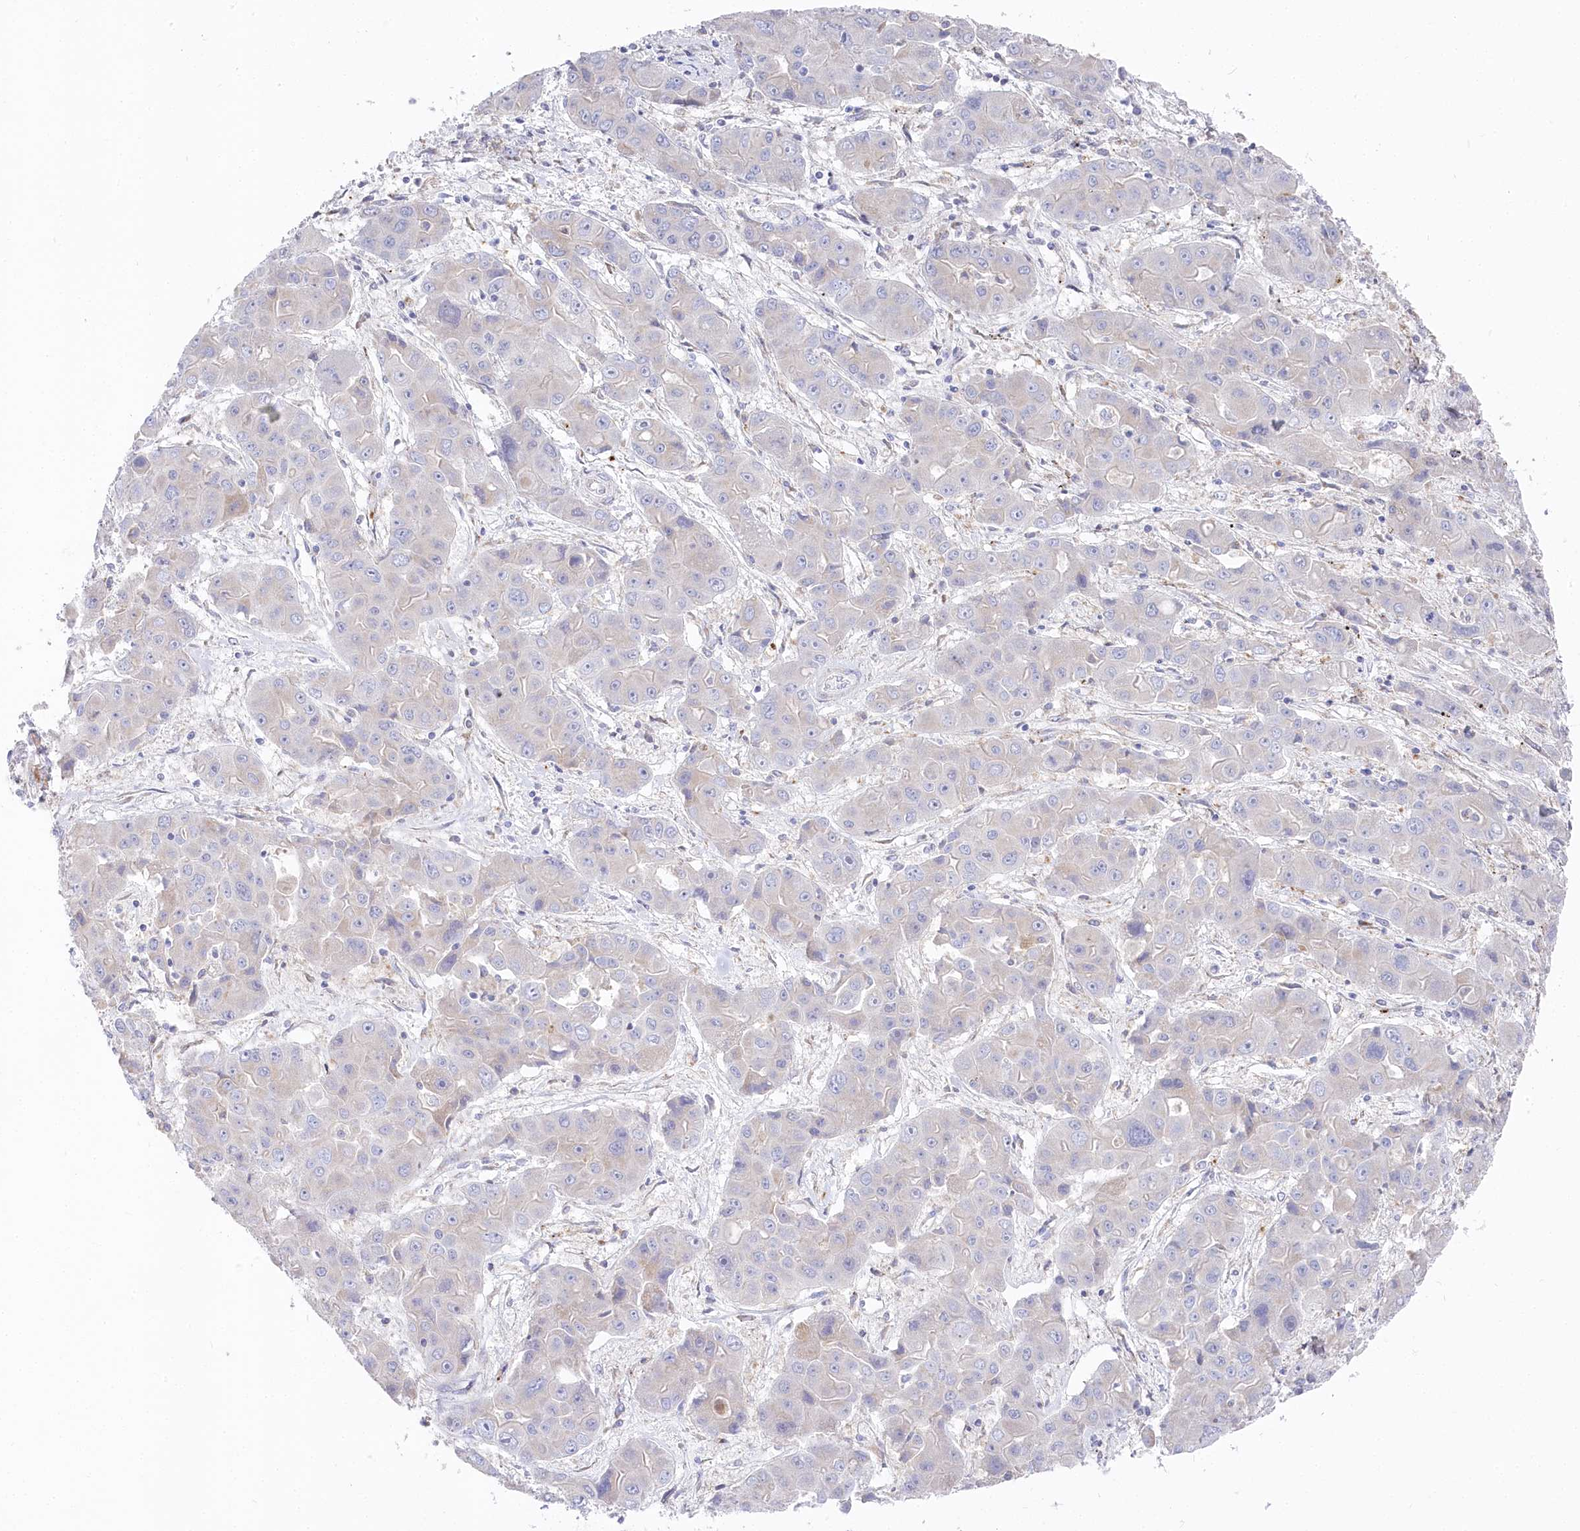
{"staining": {"intensity": "negative", "quantity": "none", "location": "none"}, "tissue": "liver cancer", "cell_type": "Tumor cells", "image_type": "cancer", "snomed": [{"axis": "morphology", "description": "Cholangiocarcinoma"}, {"axis": "topography", "description": "Liver"}], "caption": "Image shows no significant protein expression in tumor cells of liver cancer.", "gene": "POGLUT1", "patient": {"sex": "male", "age": 67}}